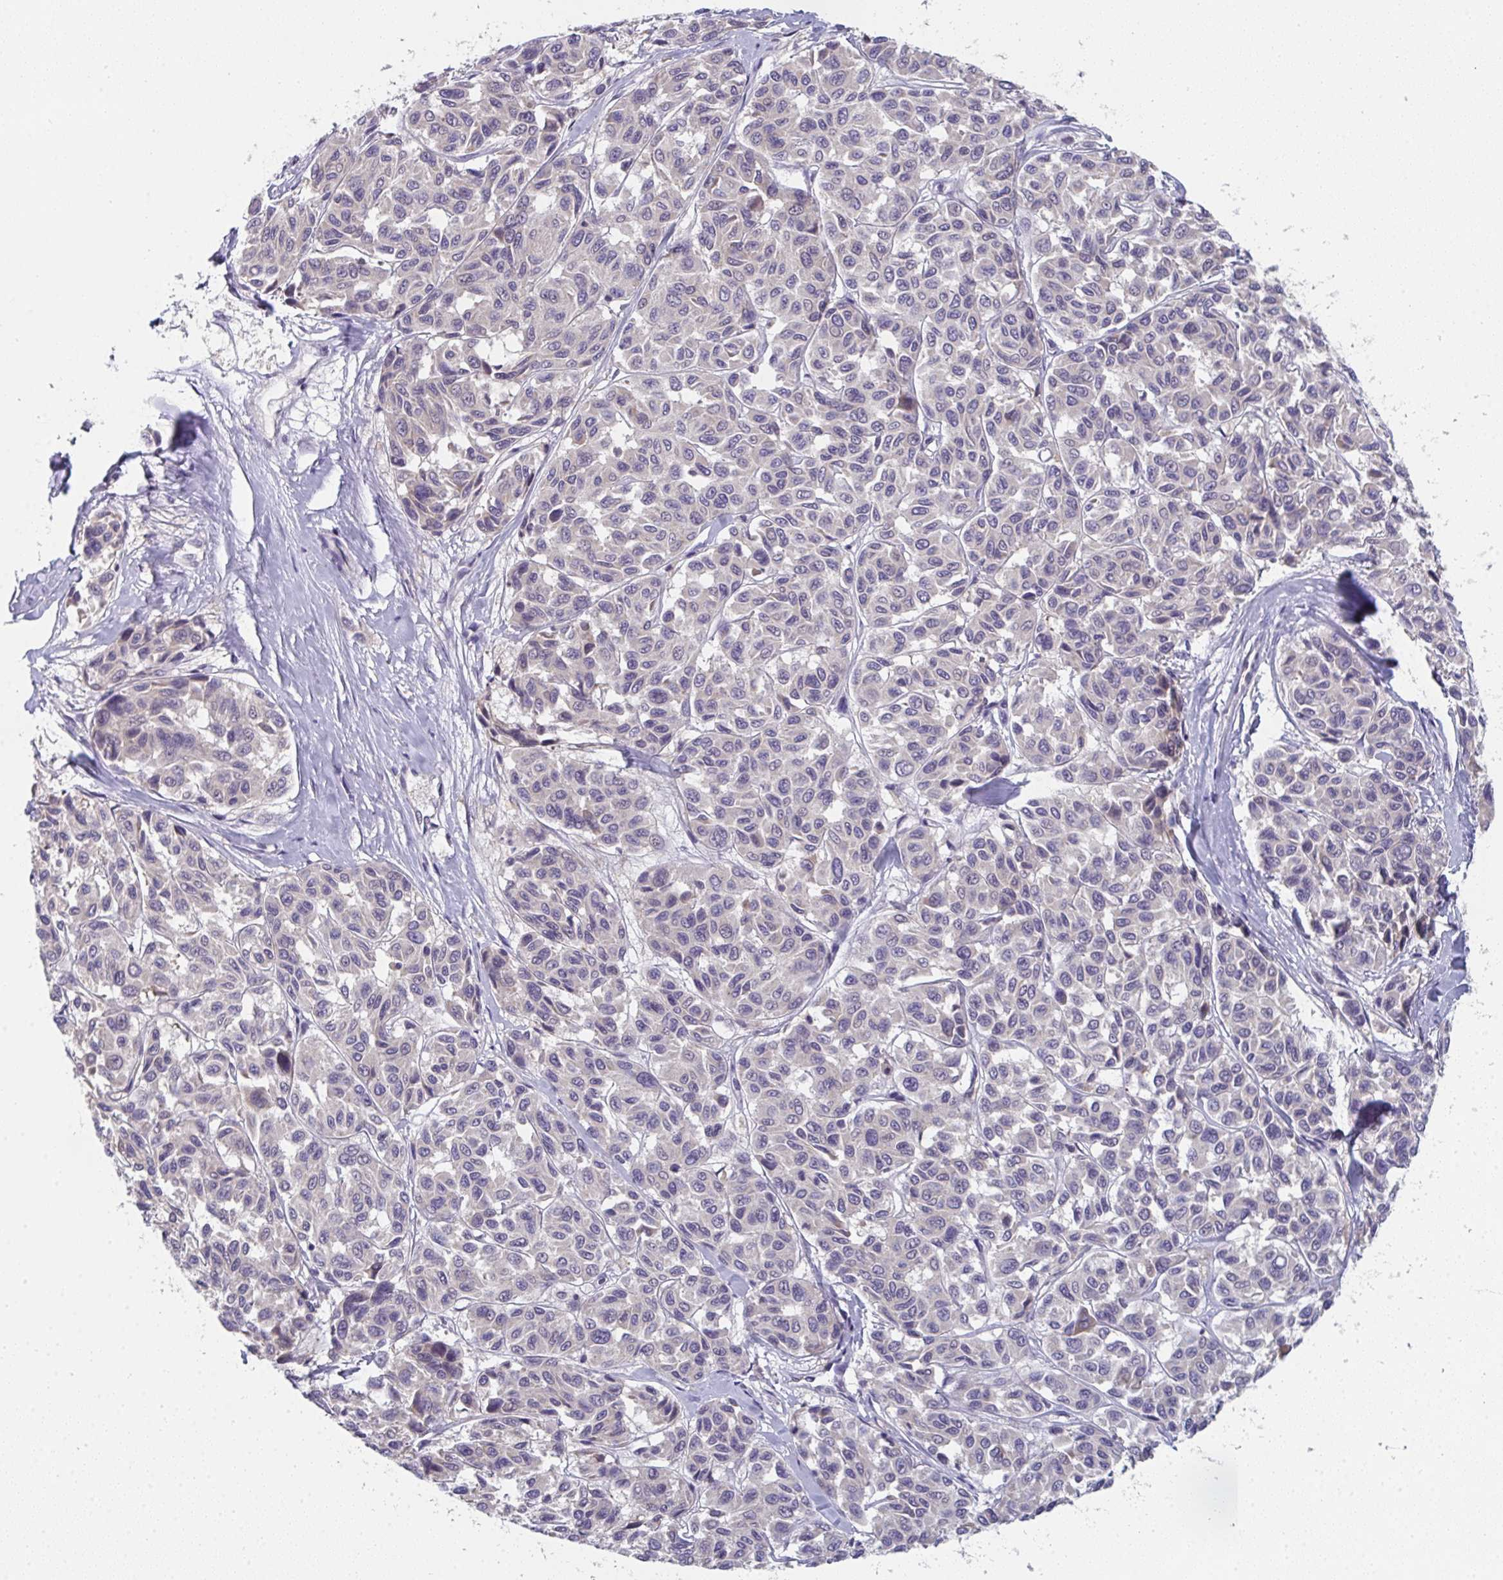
{"staining": {"intensity": "weak", "quantity": "<25%", "location": "nuclear"}, "tissue": "melanoma", "cell_type": "Tumor cells", "image_type": "cancer", "snomed": [{"axis": "morphology", "description": "Malignant melanoma, NOS"}, {"axis": "topography", "description": "Skin"}], "caption": "Tumor cells are negative for protein expression in human melanoma.", "gene": "RIOK1", "patient": {"sex": "female", "age": 66}}